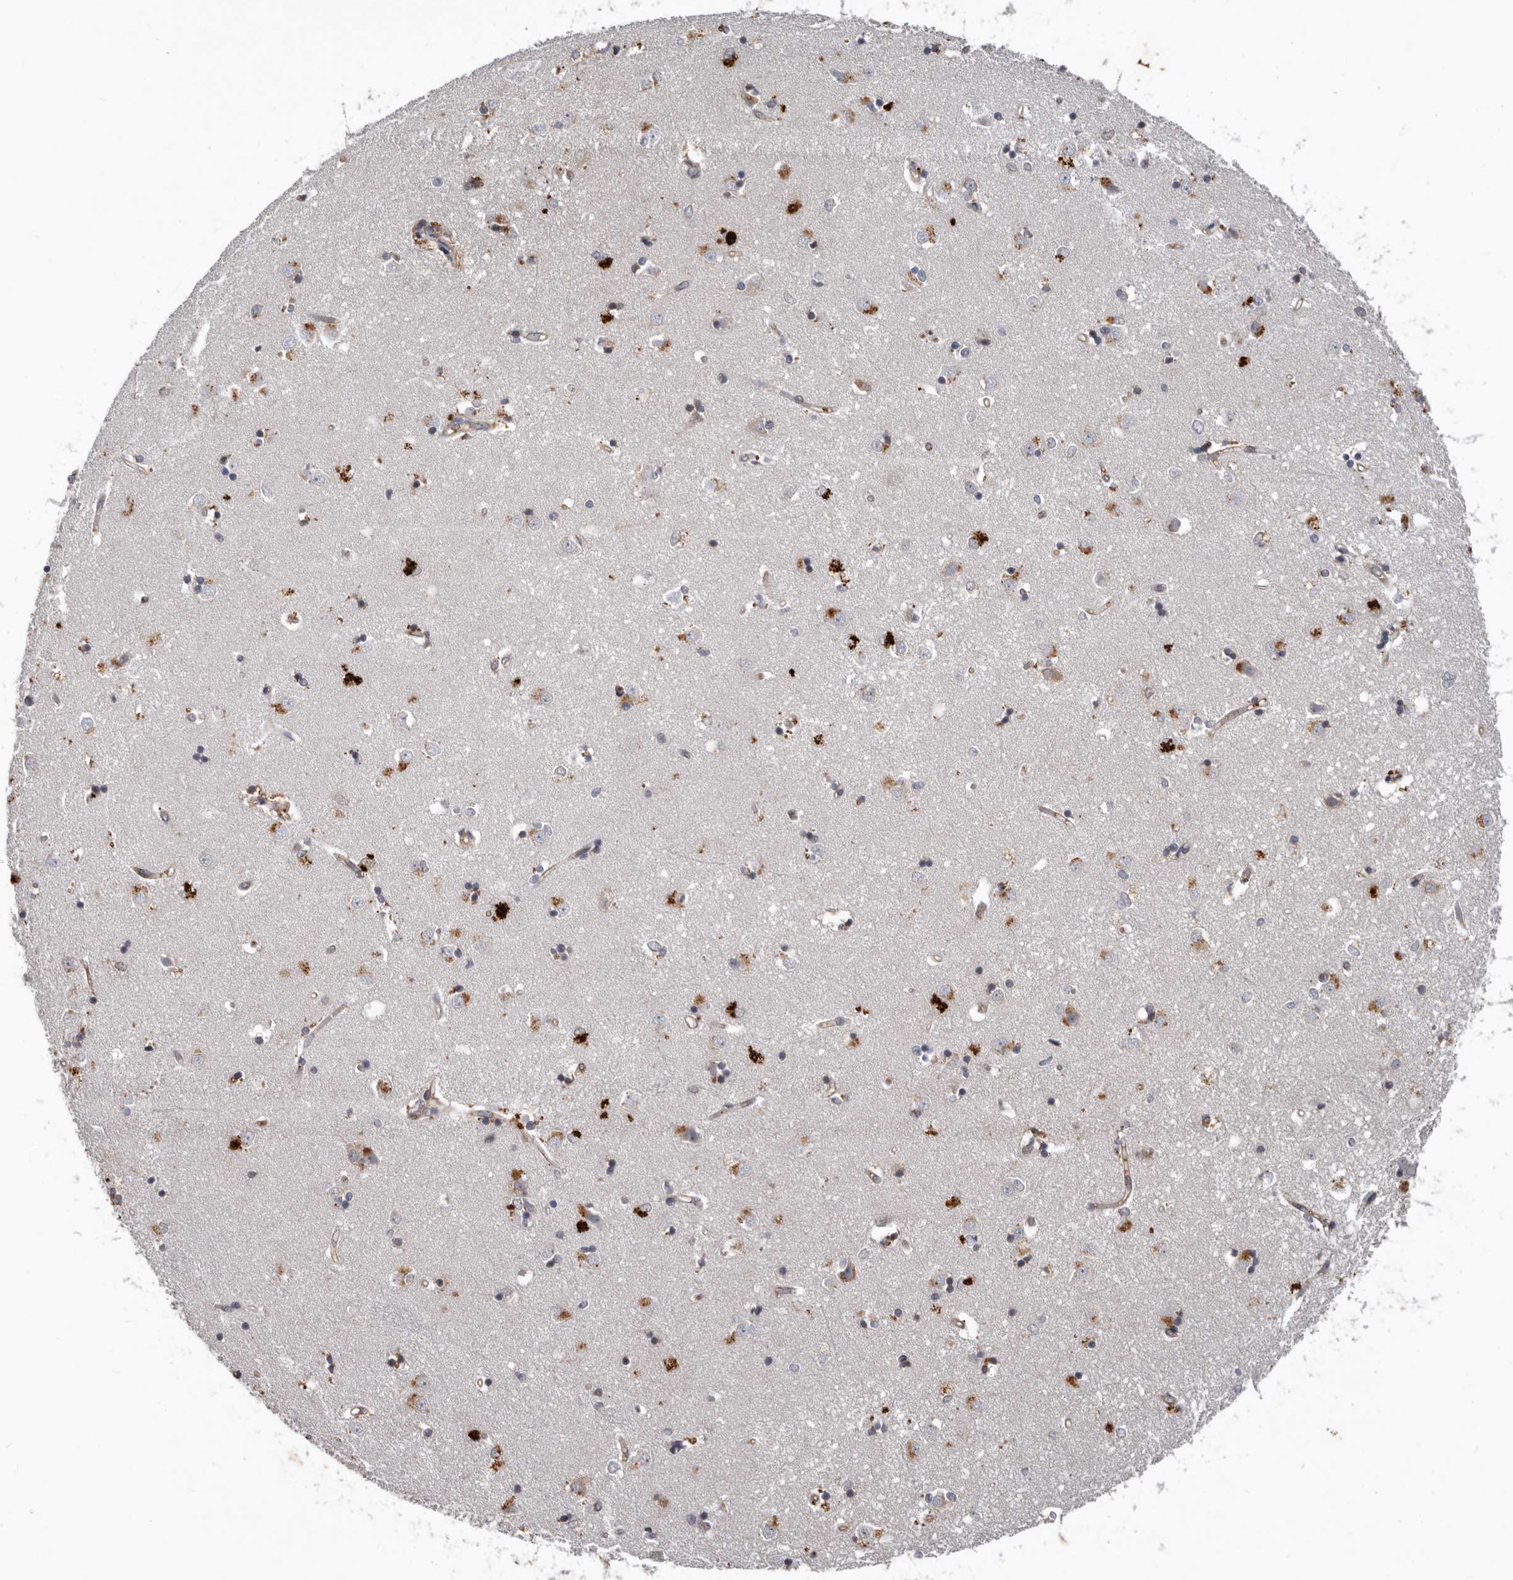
{"staining": {"intensity": "weak", "quantity": "<25%", "location": "cytoplasmic/membranous"}, "tissue": "caudate", "cell_type": "Glial cells", "image_type": "normal", "snomed": [{"axis": "morphology", "description": "Normal tissue, NOS"}, {"axis": "topography", "description": "Lateral ventricle wall"}], "caption": "IHC micrograph of benign human caudate stained for a protein (brown), which displays no positivity in glial cells. (DAB (3,3'-diaminobenzidine) IHC, high magnification).", "gene": "CDCA8", "patient": {"sex": "male", "age": 45}}